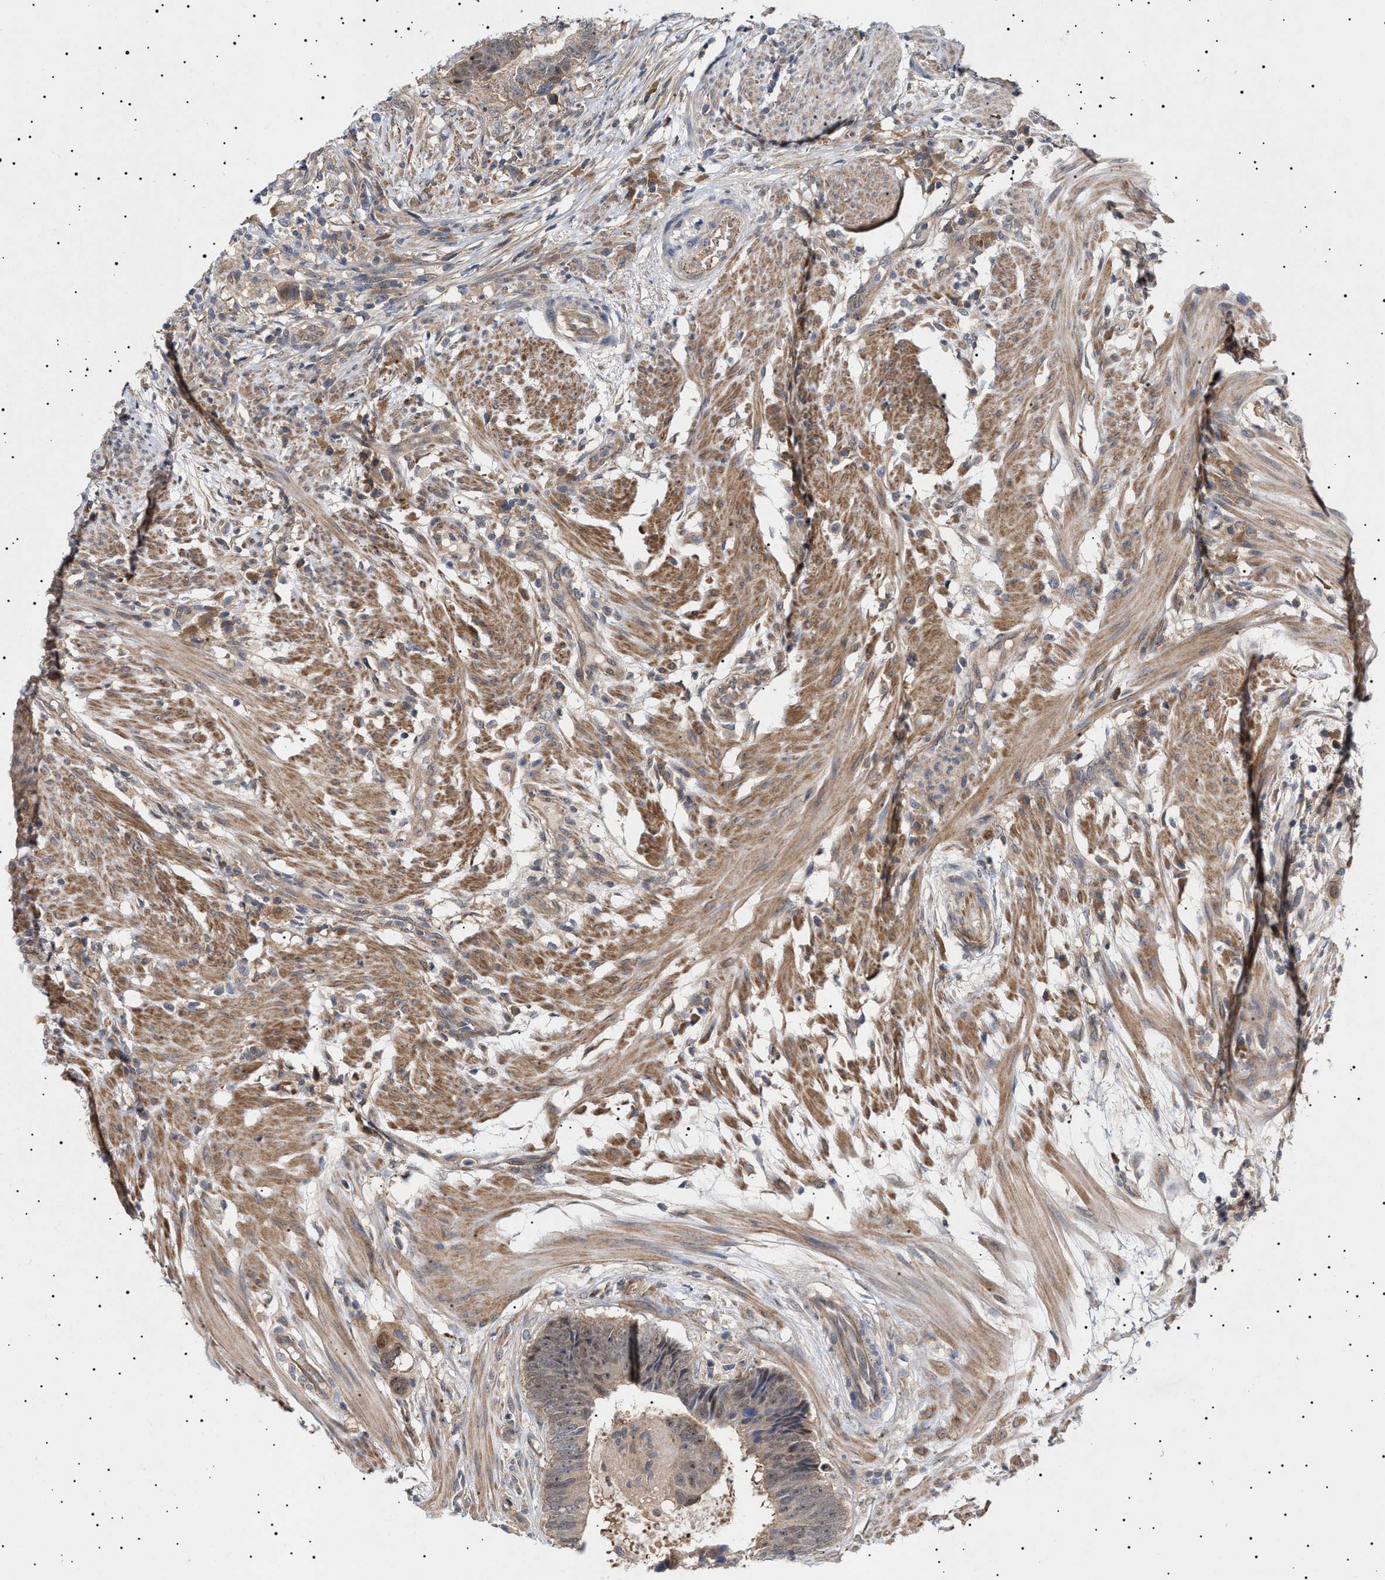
{"staining": {"intensity": "weak", "quantity": ">75%", "location": "cytoplasmic/membranous"}, "tissue": "colorectal cancer", "cell_type": "Tumor cells", "image_type": "cancer", "snomed": [{"axis": "morphology", "description": "Adenocarcinoma, NOS"}, {"axis": "topography", "description": "Colon"}], "caption": "Protein expression analysis of human colorectal cancer reveals weak cytoplasmic/membranous positivity in approximately >75% of tumor cells.", "gene": "NPLOC4", "patient": {"sex": "male", "age": 56}}